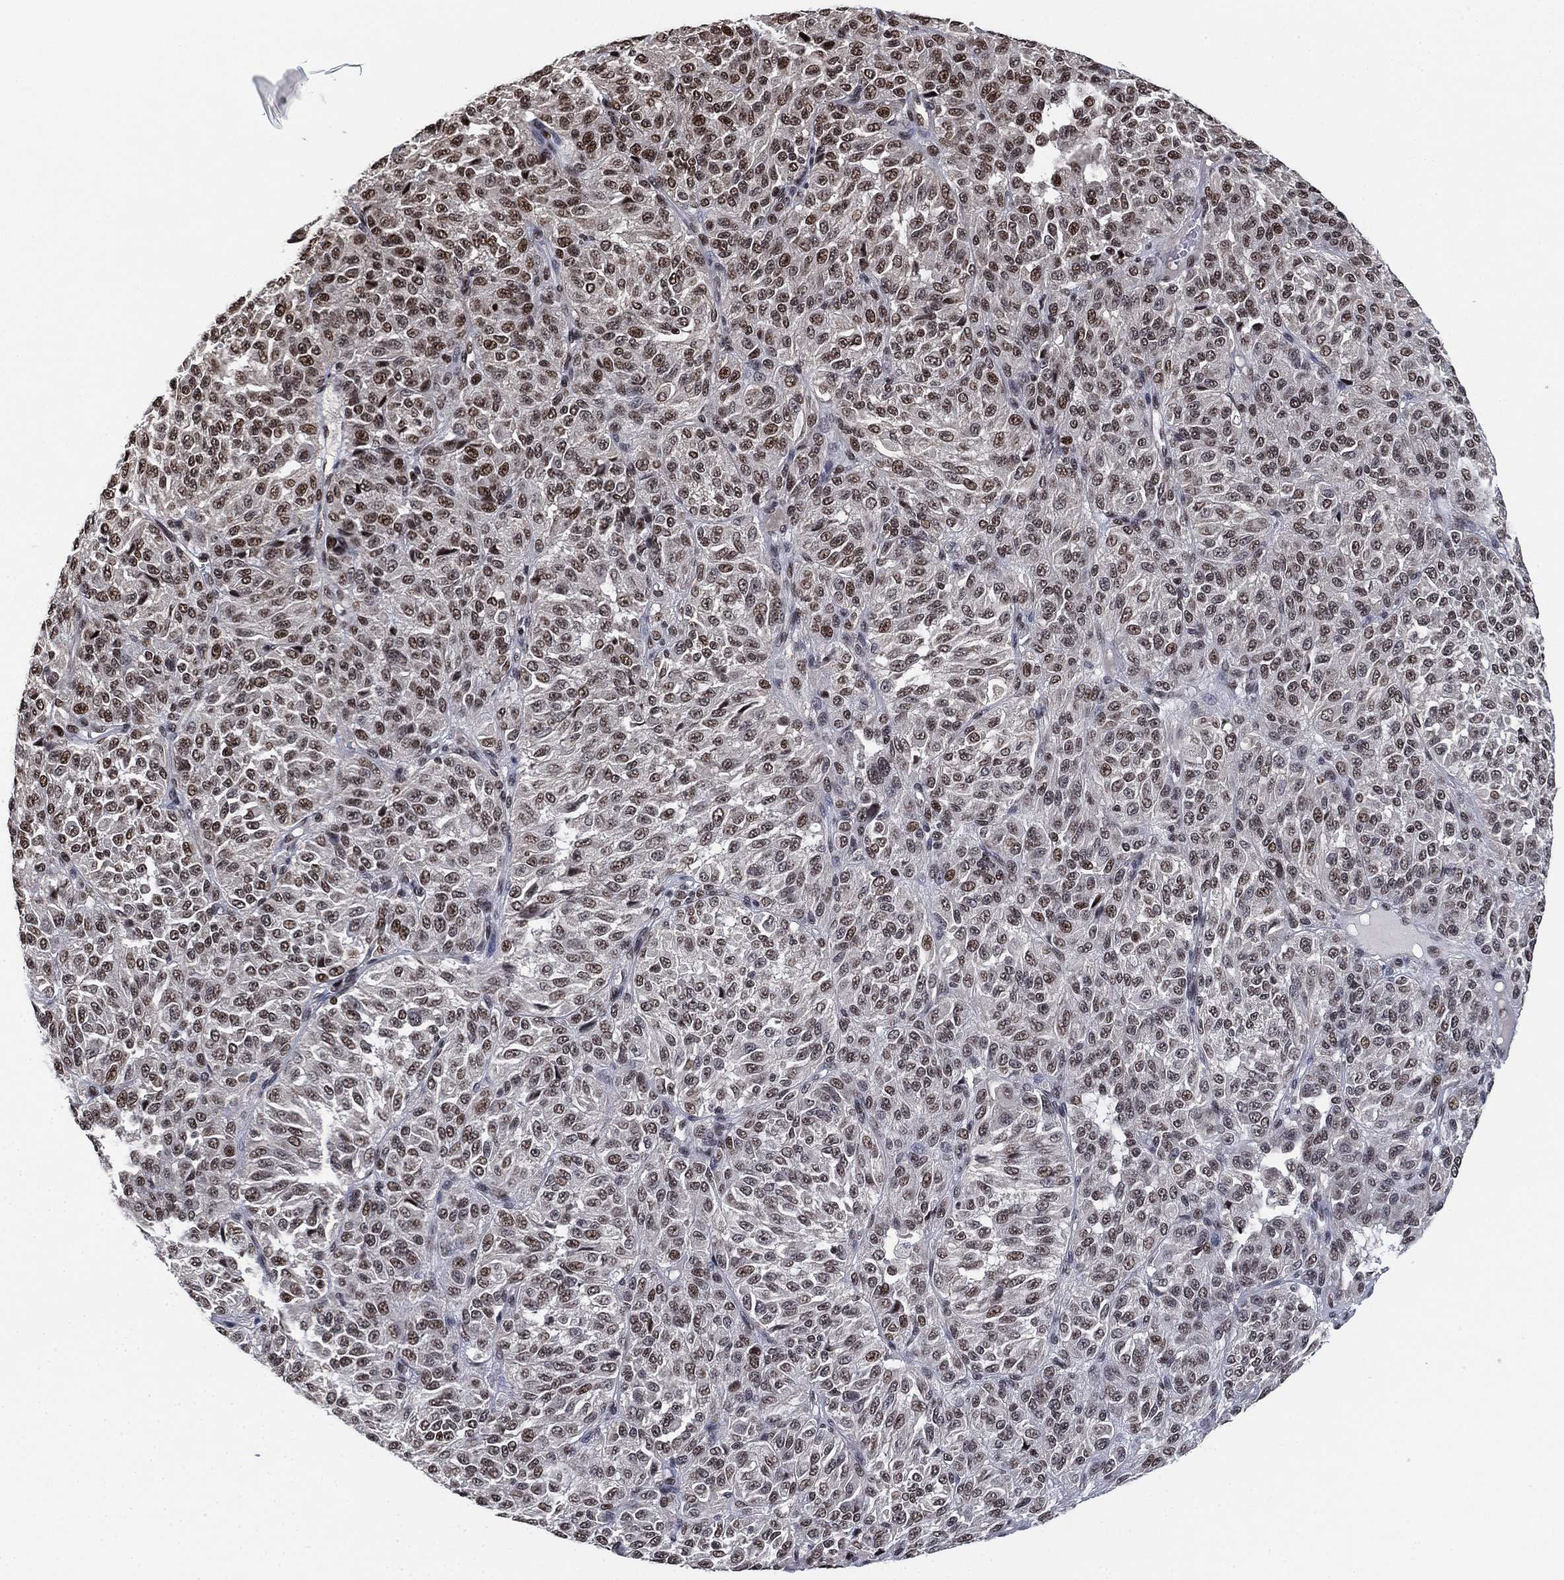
{"staining": {"intensity": "strong", "quantity": "<25%", "location": "nuclear"}, "tissue": "melanoma", "cell_type": "Tumor cells", "image_type": "cancer", "snomed": [{"axis": "morphology", "description": "Malignant melanoma, Metastatic site"}, {"axis": "topography", "description": "Brain"}], "caption": "About <25% of tumor cells in human melanoma reveal strong nuclear protein expression as visualized by brown immunohistochemical staining.", "gene": "ZSCAN30", "patient": {"sex": "female", "age": 56}}